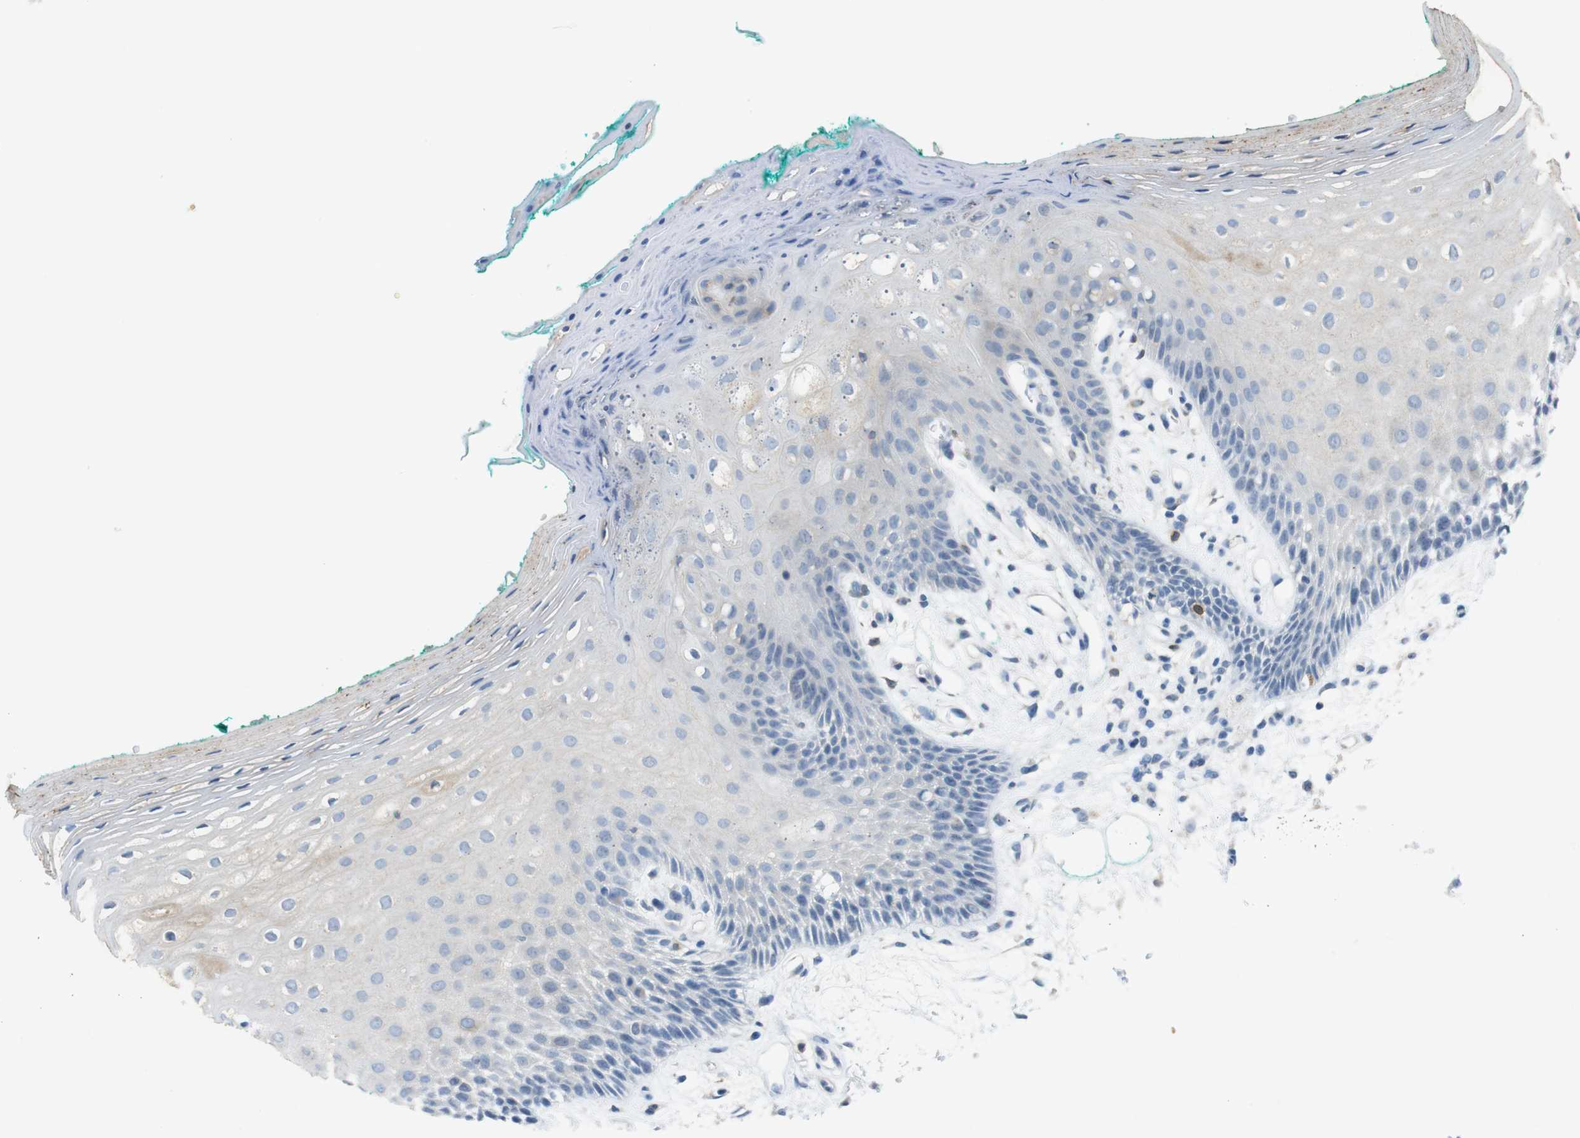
{"staining": {"intensity": "negative", "quantity": "none", "location": "none"}, "tissue": "oral mucosa", "cell_type": "Squamous epithelial cells", "image_type": "normal", "snomed": [{"axis": "morphology", "description": "Normal tissue, NOS"}, {"axis": "topography", "description": "Skeletal muscle"}, {"axis": "topography", "description": "Oral tissue"}, {"axis": "topography", "description": "Peripheral nerve tissue"}], "caption": "This photomicrograph is of unremarkable oral mucosa stained with immunohistochemistry to label a protein in brown with the nuclei are counter-stained blue. There is no positivity in squamous epithelial cells.", "gene": "TJP3", "patient": {"sex": "female", "age": 84}}